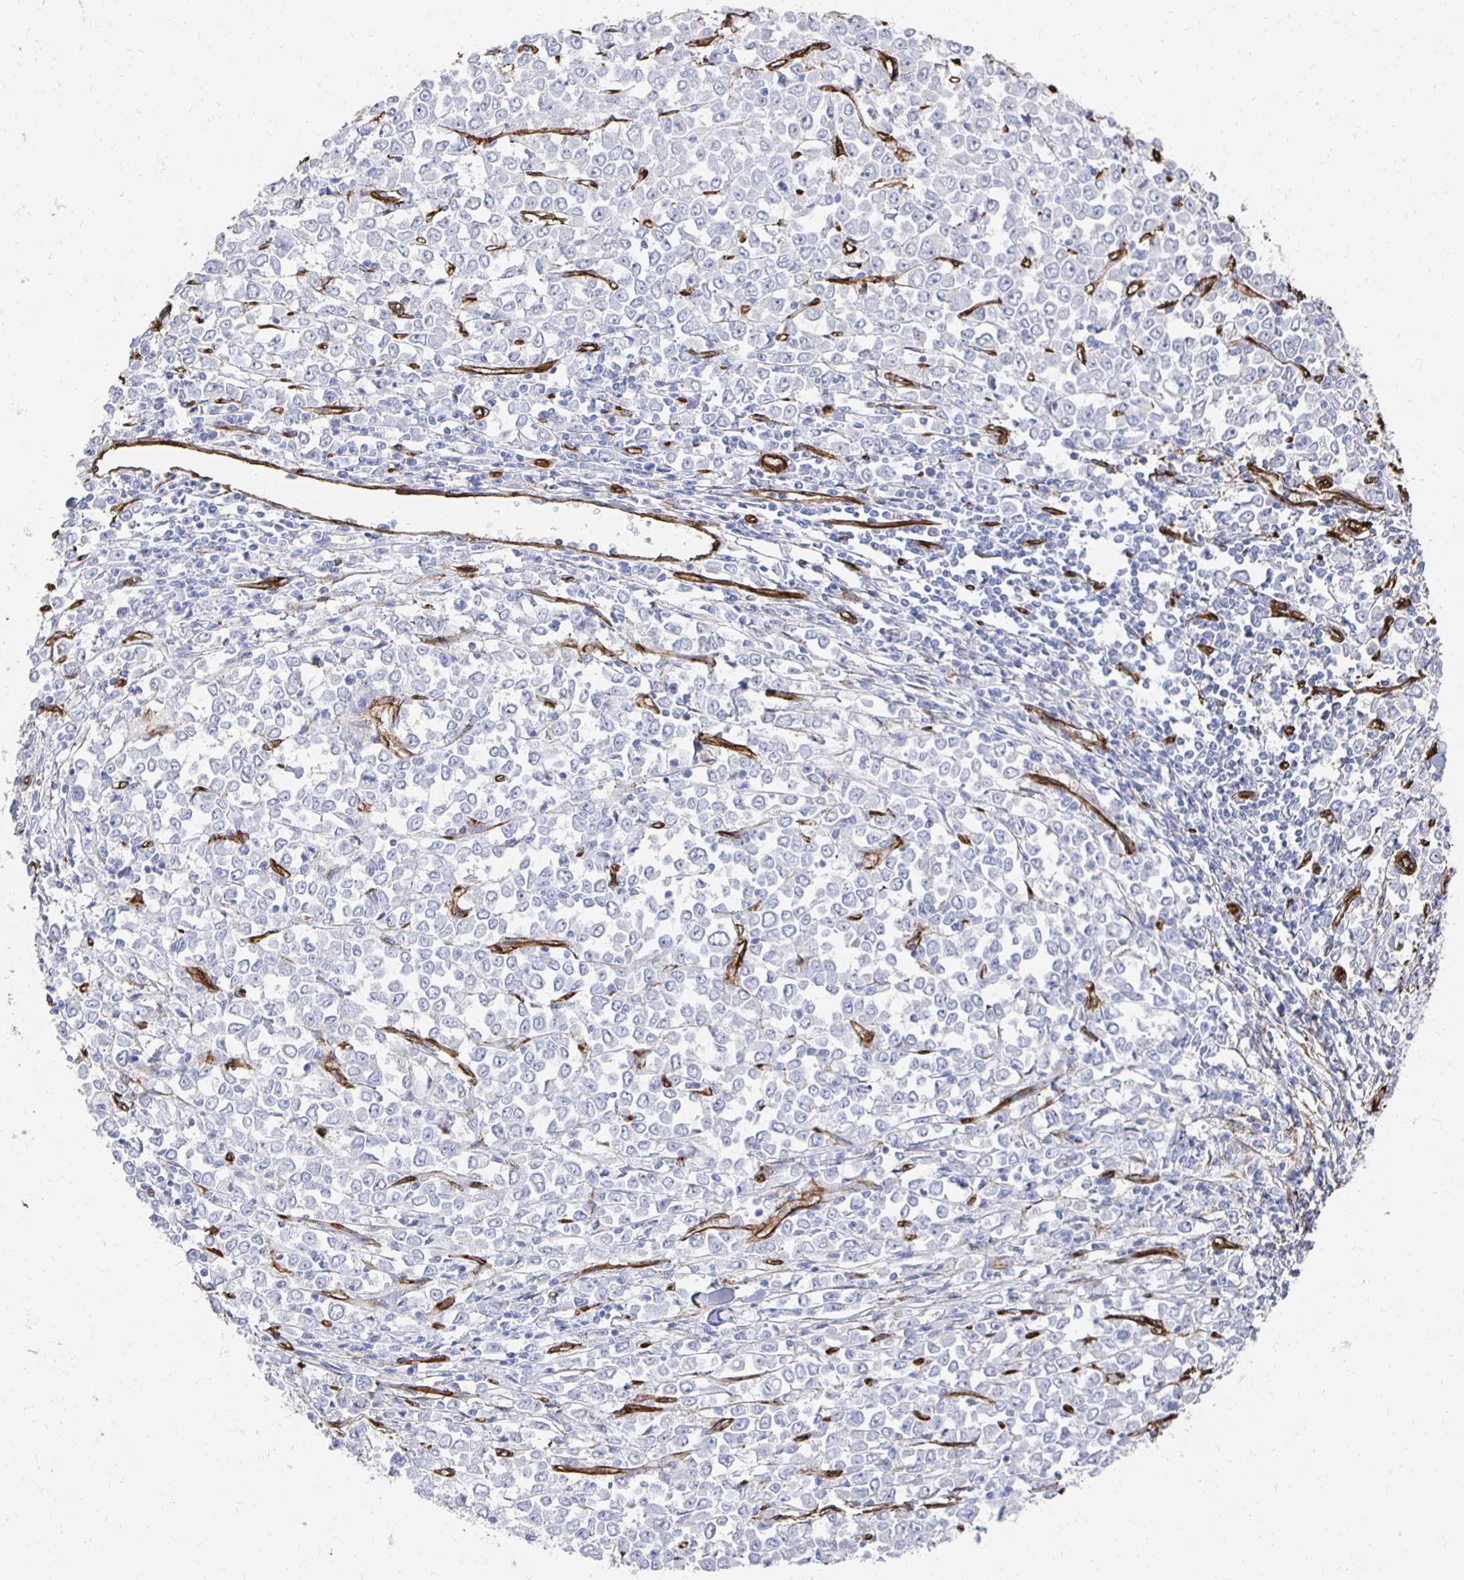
{"staining": {"intensity": "negative", "quantity": "none", "location": "none"}, "tissue": "stomach cancer", "cell_type": "Tumor cells", "image_type": "cancer", "snomed": [{"axis": "morphology", "description": "Adenocarcinoma, NOS"}, {"axis": "topography", "description": "Stomach, upper"}], "caption": "IHC photomicrograph of human stomach cancer stained for a protein (brown), which demonstrates no staining in tumor cells.", "gene": "VIPR2", "patient": {"sex": "male", "age": 70}}